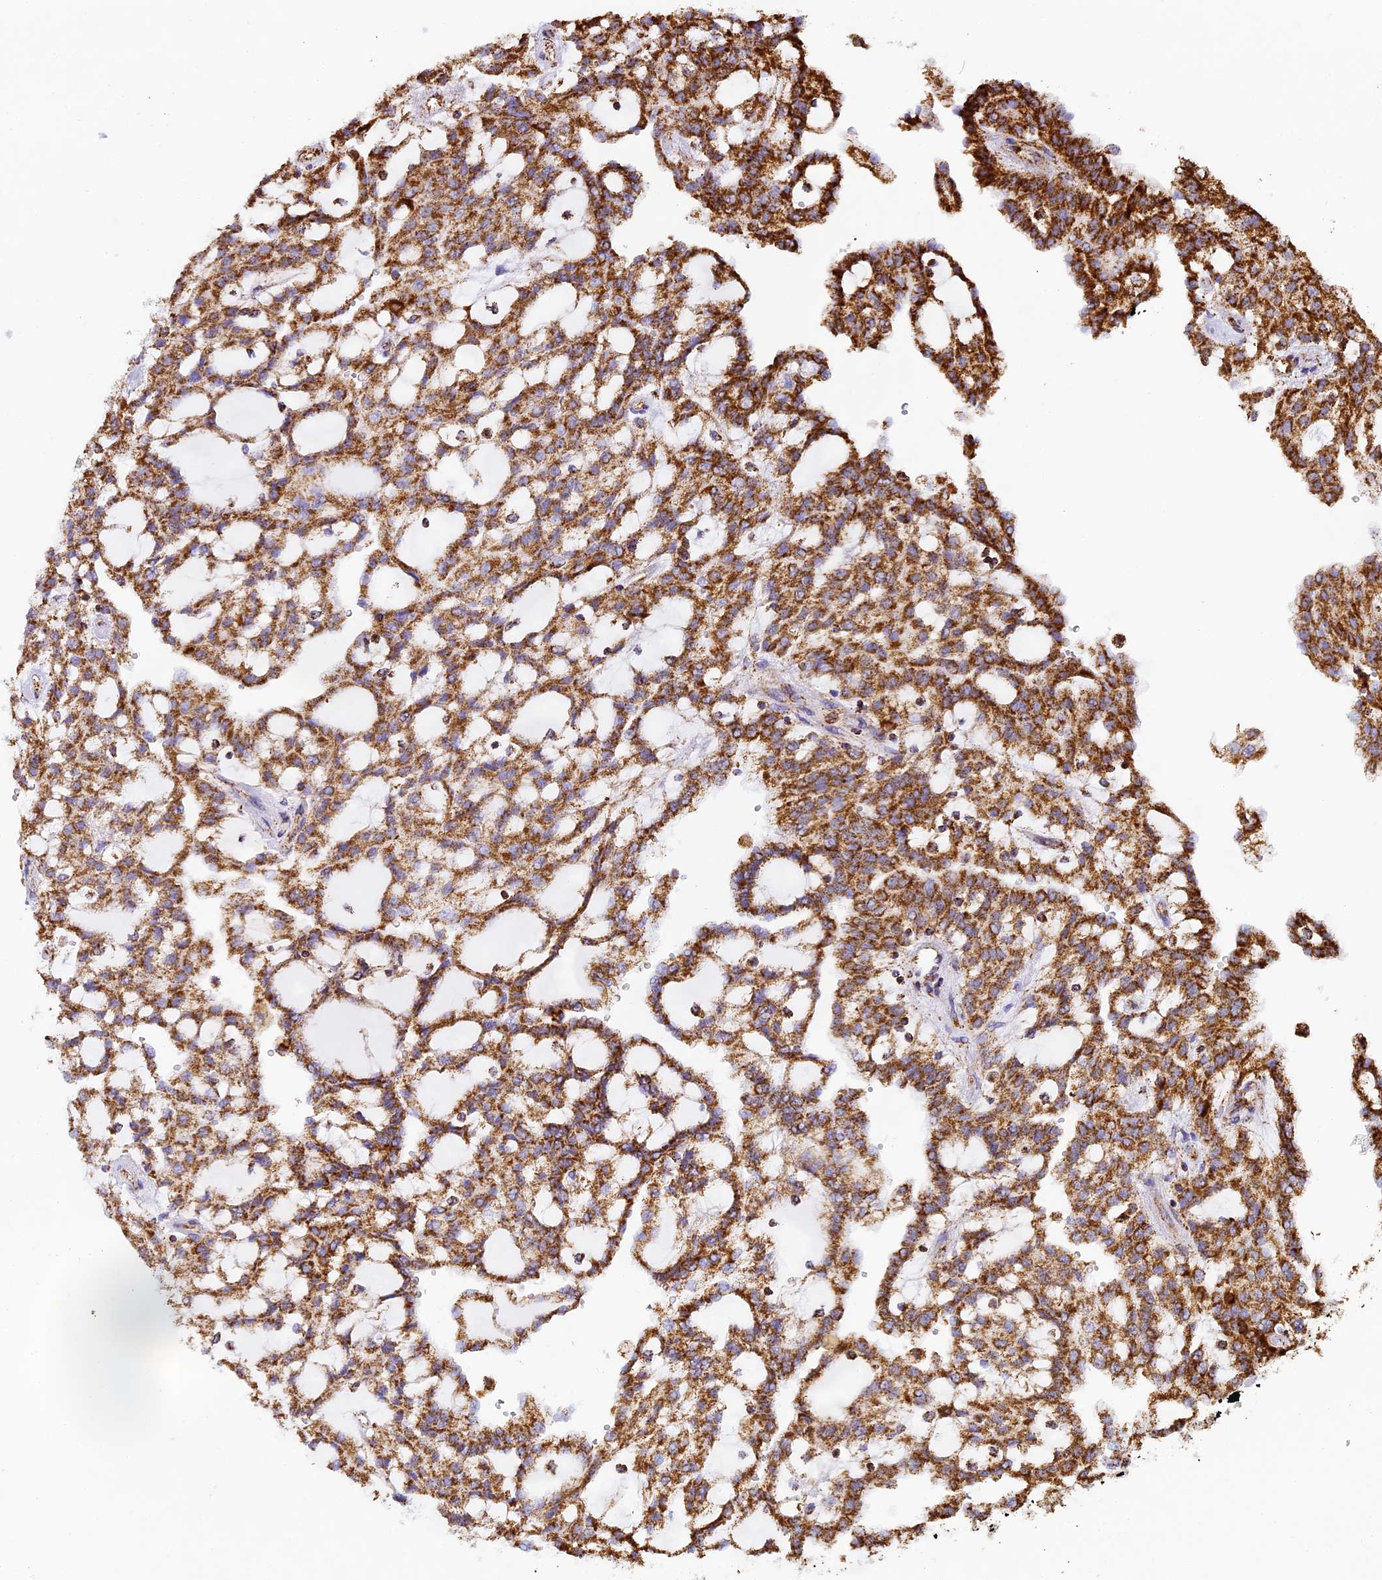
{"staining": {"intensity": "moderate", "quantity": ">75%", "location": "cytoplasmic/membranous"}, "tissue": "renal cancer", "cell_type": "Tumor cells", "image_type": "cancer", "snomed": [{"axis": "morphology", "description": "Adenocarcinoma, NOS"}, {"axis": "topography", "description": "Kidney"}], "caption": "A medium amount of moderate cytoplasmic/membranous positivity is appreciated in about >75% of tumor cells in renal cancer tissue. (Stains: DAB (3,3'-diaminobenzidine) in brown, nuclei in blue, Microscopy: brightfield microscopy at high magnification).", "gene": "STK17A", "patient": {"sex": "male", "age": 63}}